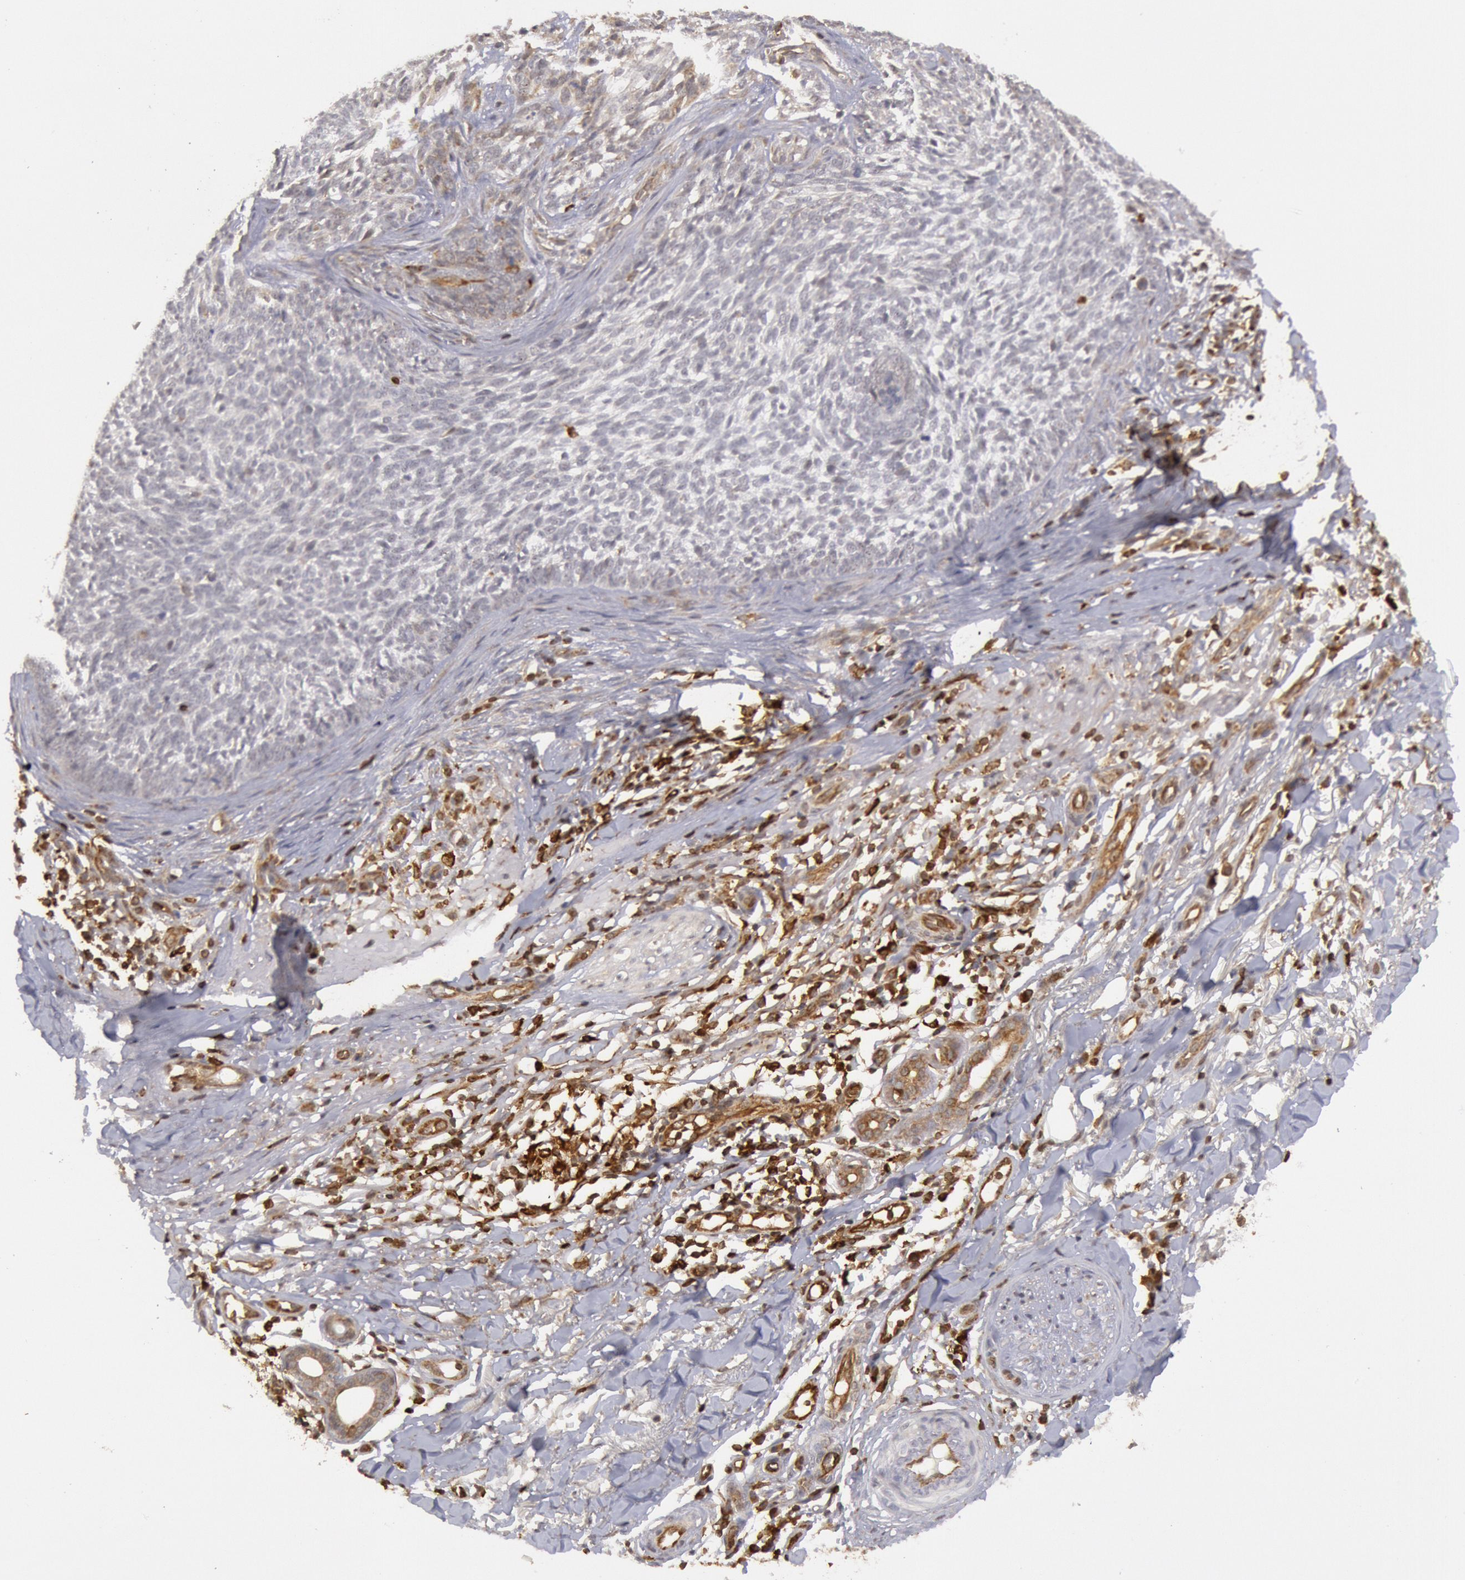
{"staining": {"intensity": "negative", "quantity": "none", "location": "none"}, "tissue": "skin cancer", "cell_type": "Tumor cells", "image_type": "cancer", "snomed": [{"axis": "morphology", "description": "Basal cell carcinoma"}, {"axis": "topography", "description": "Skin"}], "caption": "This is a photomicrograph of immunohistochemistry staining of skin cancer (basal cell carcinoma), which shows no positivity in tumor cells. (Brightfield microscopy of DAB (3,3'-diaminobenzidine) immunohistochemistry at high magnification).", "gene": "TAP2", "patient": {"sex": "female", "age": 81}}